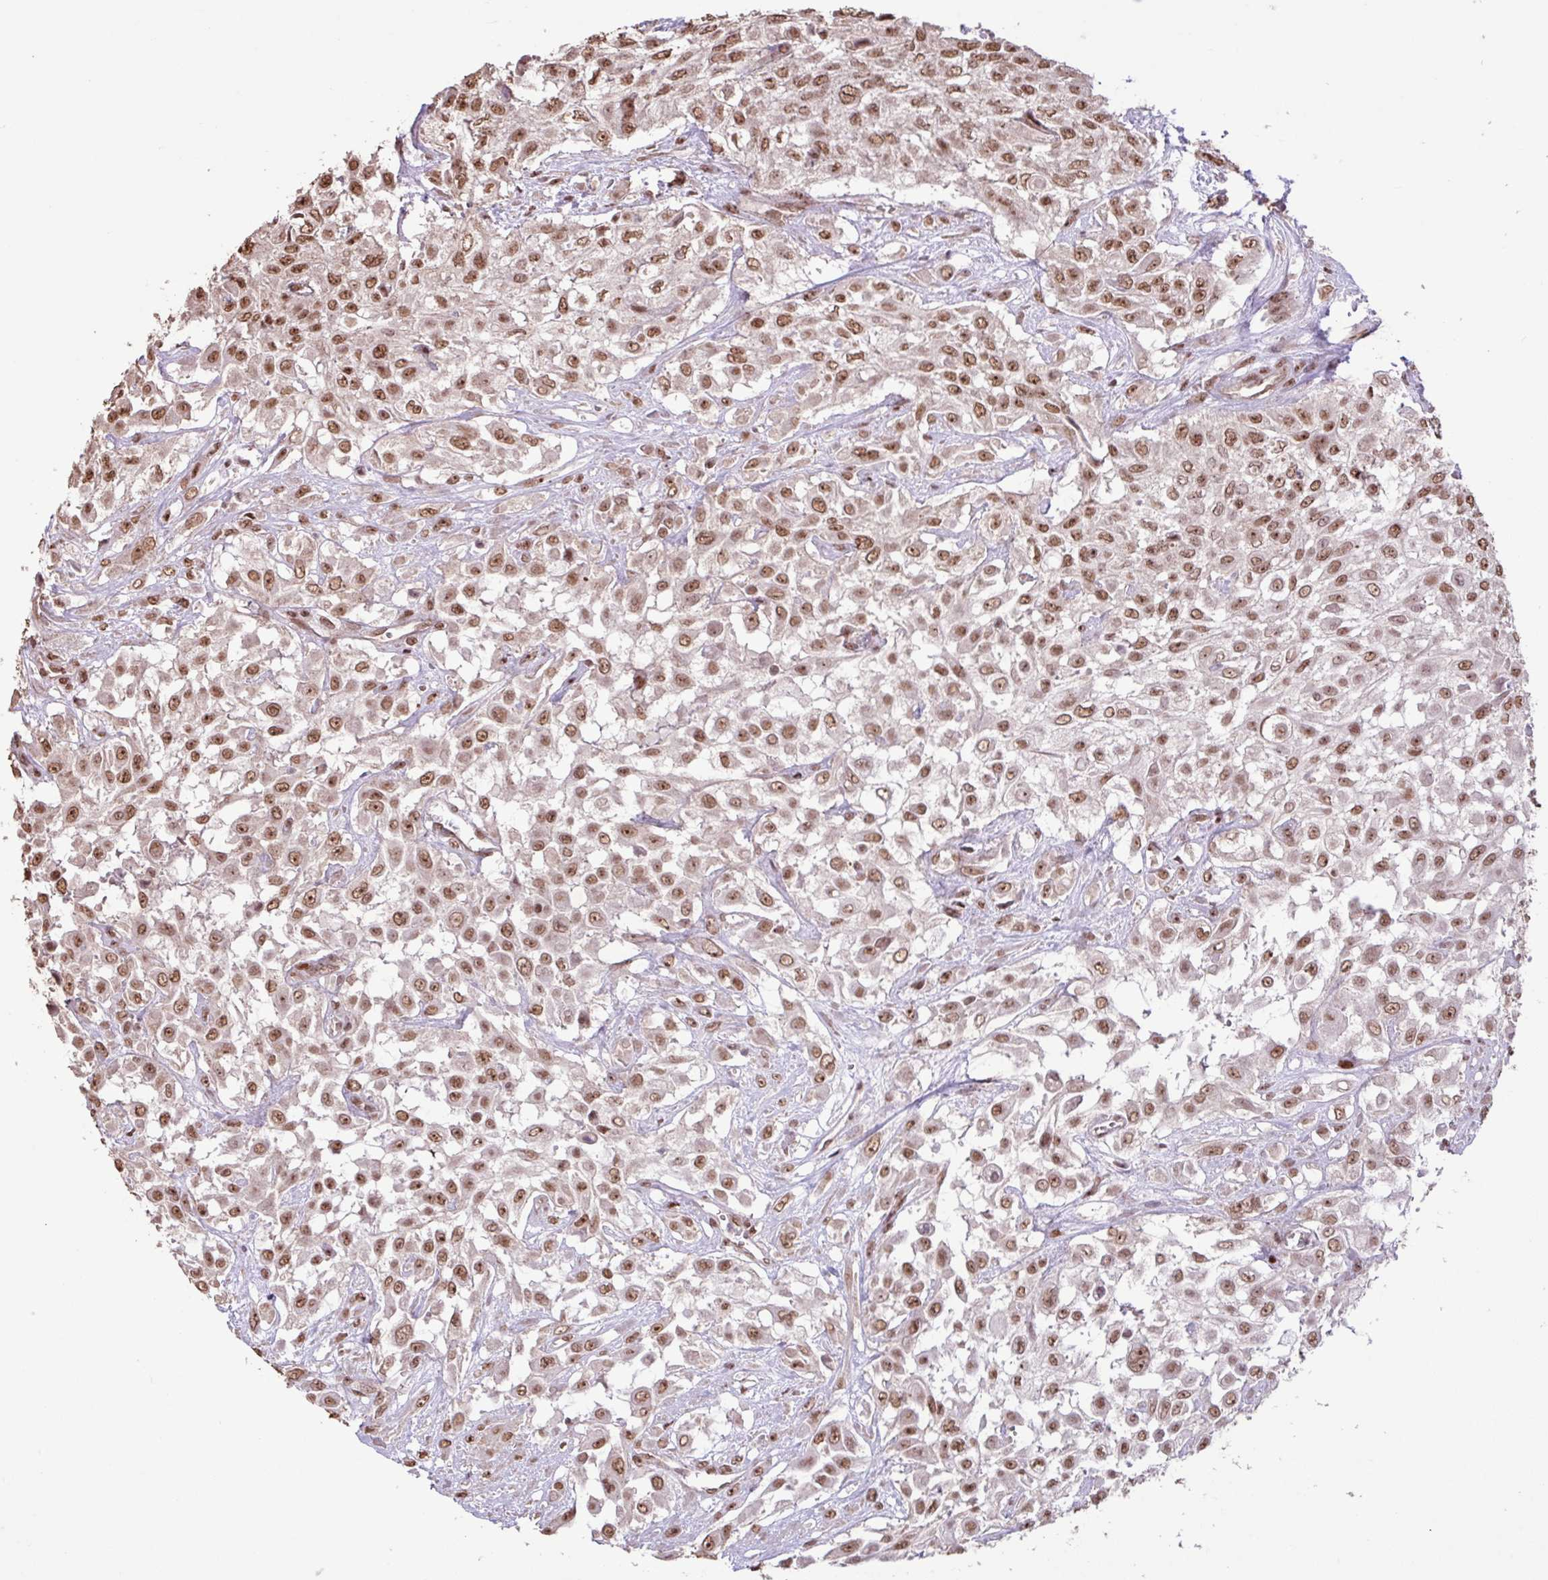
{"staining": {"intensity": "moderate", "quantity": ">75%", "location": "nuclear"}, "tissue": "urothelial cancer", "cell_type": "Tumor cells", "image_type": "cancer", "snomed": [{"axis": "morphology", "description": "Urothelial carcinoma, High grade"}, {"axis": "topography", "description": "Urinary bladder"}], "caption": "Immunohistochemistry (IHC) micrograph of neoplastic tissue: human urothelial cancer stained using IHC demonstrates medium levels of moderate protein expression localized specifically in the nuclear of tumor cells, appearing as a nuclear brown color.", "gene": "ZNF709", "patient": {"sex": "male", "age": 57}}